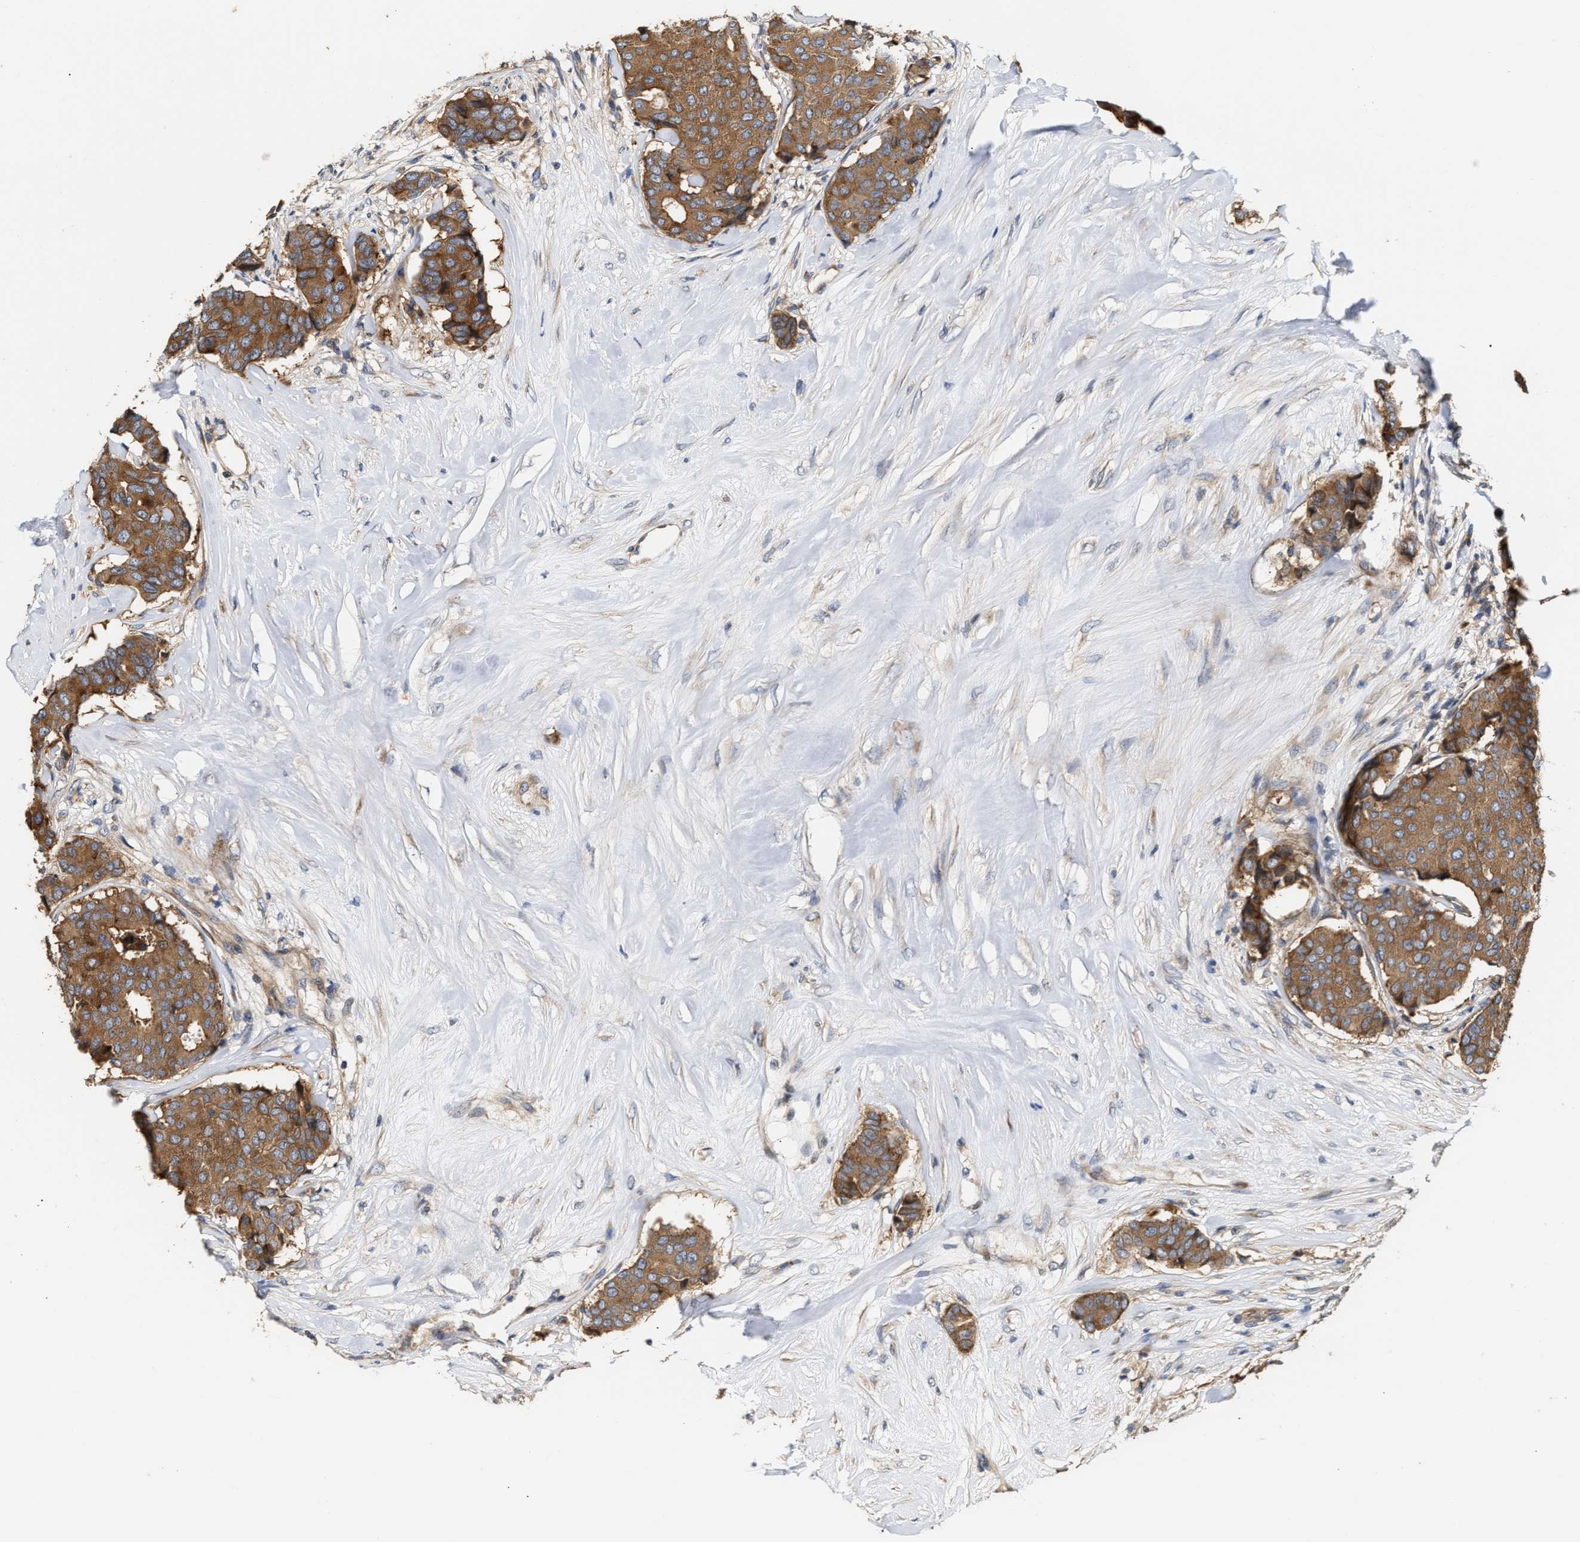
{"staining": {"intensity": "moderate", "quantity": ">75%", "location": "cytoplasmic/membranous"}, "tissue": "breast cancer", "cell_type": "Tumor cells", "image_type": "cancer", "snomed": [{"axis": "morphology", "description": "Duct carcinoma"}, {"axis": "topography", "description": "Breast"}], "caption": "Immunohistochemical staining of infiltrating ductal carcinoma (breast) reveals medium levels of moderate cytoplasmic/membranous protein expression in approximately >75% of tumor cells. The staining is performed using DAB (3,3'-diaminobenzidine) brown chromogen to label protein expression. The nuclei are counter-stained blue using hematoxylin.", "gene": "CLIP2", "patient": {"sex": "female", "age": 75}}